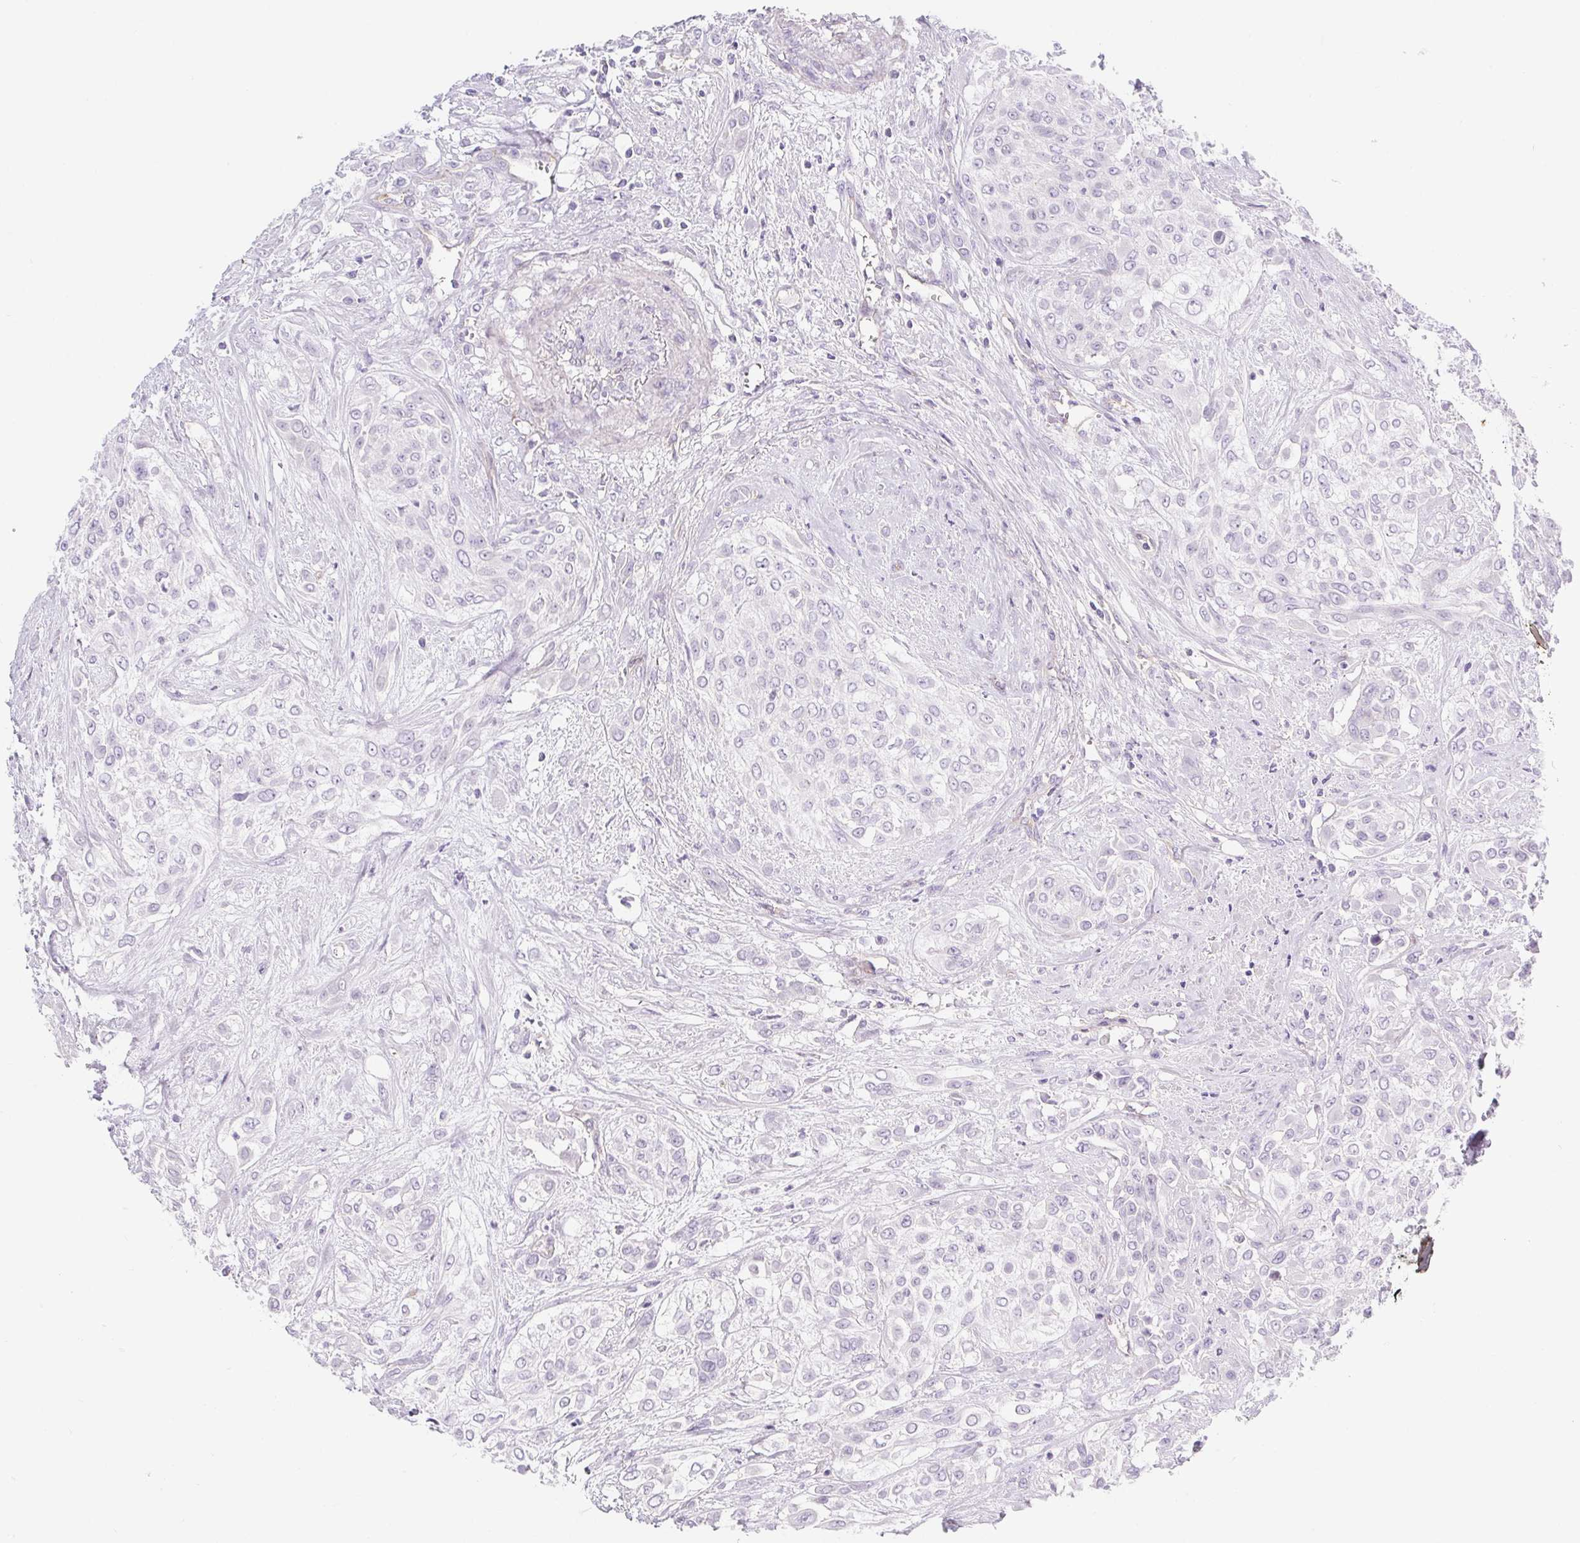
{"staining": {"intensity": "negative", "quantity": "none", "location": "none"}, "tissue": "urothelial cancer", "cell_type": "Tumor cells", "image_type": "cancer", "snomed": [{"axis": "morphology", "description": "Urothelial carcinoma, High grade"}, {"axis": "topography", "description": "Urinary bladder"}], "caption": "The immunohistochemistry (IHC) image has no significant staining in tumor cells of urothelial carcinoma (high-grade) tissue.", "gene": "BCAS1", "patient": {"sex": "male", "age": 57}}